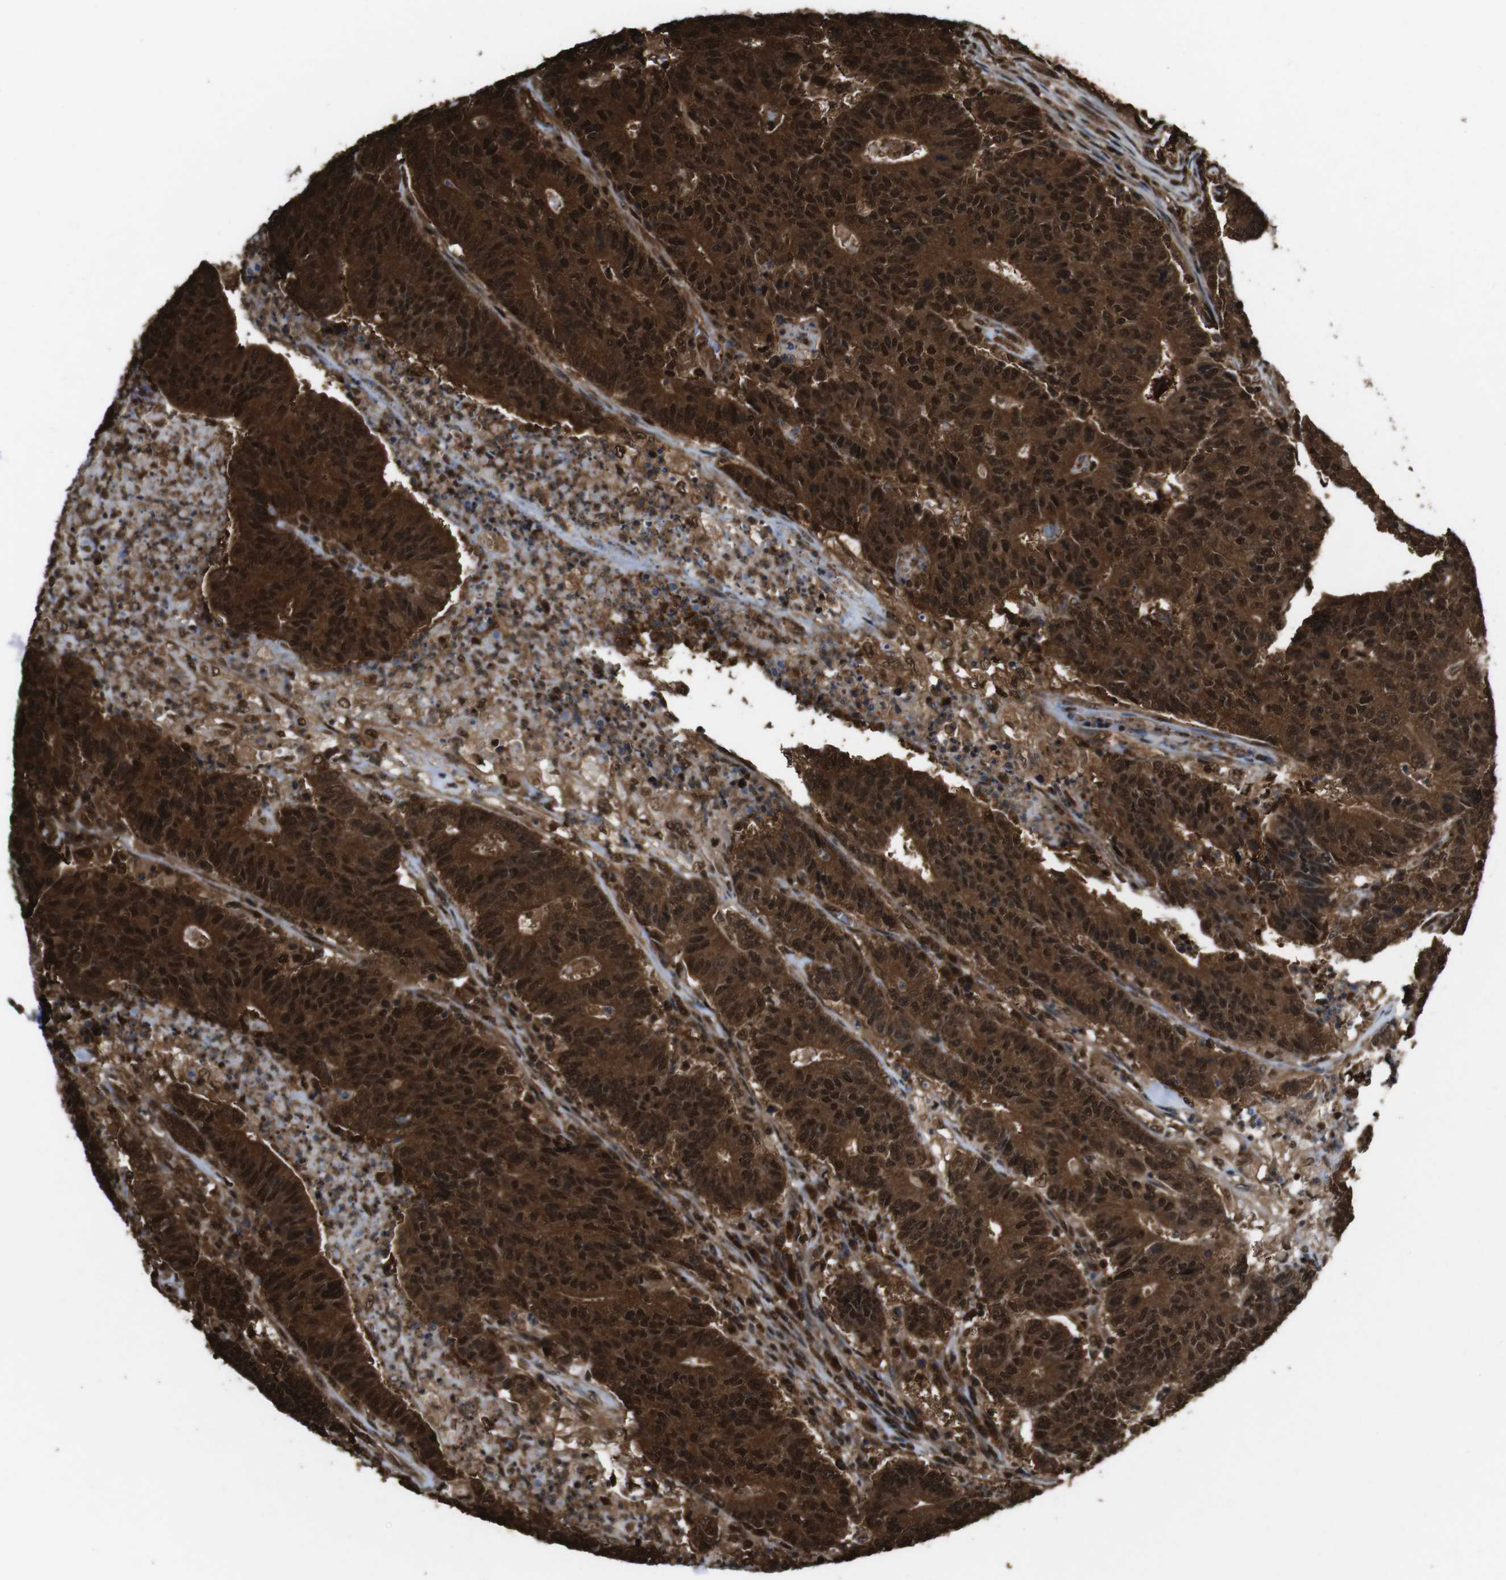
{"staining": {"intensity": "strong", "quantity": ">75%", "location": "cytoplasmic/membranous,nuclear"}, "tissue": "colorectal cancer", "cell_type": "Tumor cells", "image_type": "cancer", "snomed": [{"axis": "morphology", "description": "Normal tissue, NOS"}, {"axis": "morphology", "description": "Adenocarcinoma, NOS"}, {"axis": "topography", "description": "Colon"}], "caption": "The image exhibits immunohistochemical staining of colorectal cancer (adenocarcinoma). There is strong cytoplasmic/membranous and nuclear expression is seen in about >75% of tumor cells.", "gene": "VCP", "patient": {"sex": "female", "age": 75}}